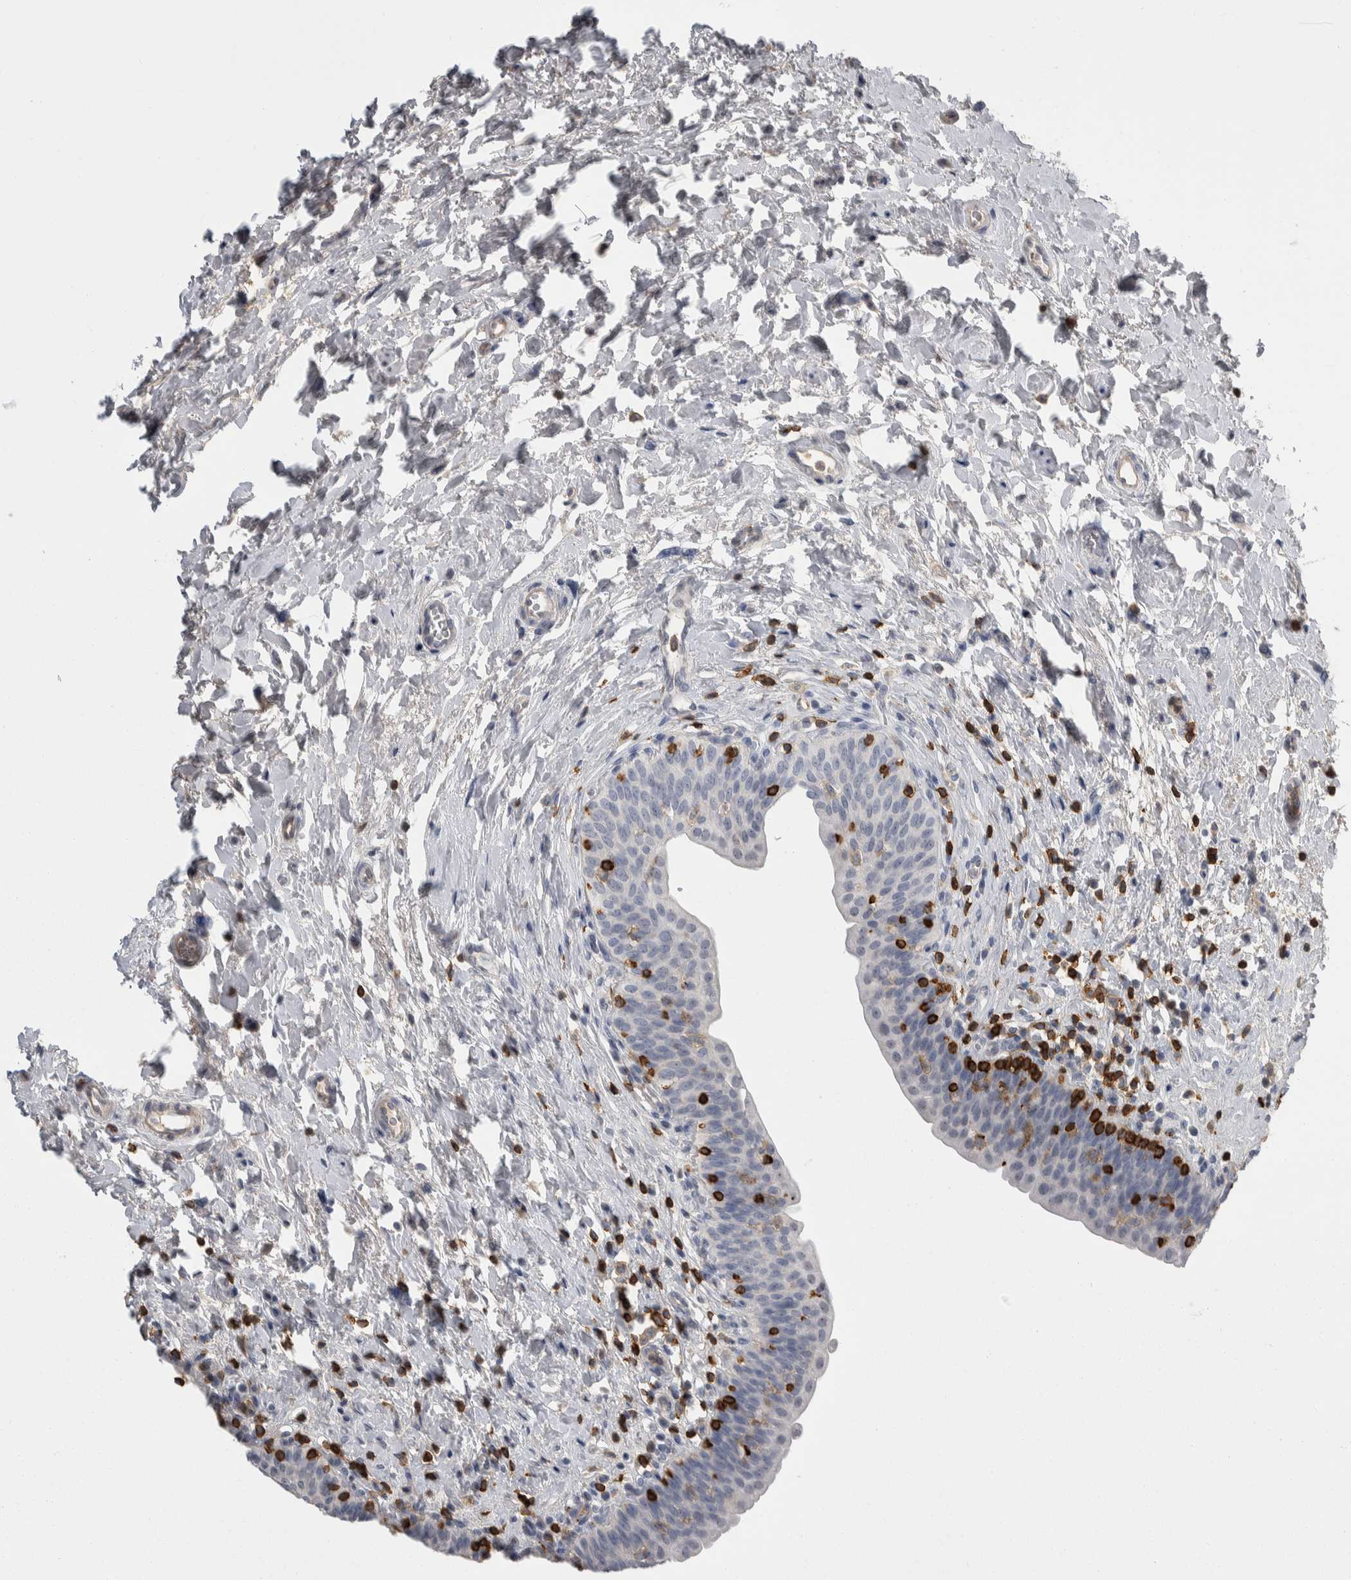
{"staining": {"intensity": "negative", "quantity": "none", "location": "none"}, "tissue": "urinary bladder", "cell_type": "Urothelial cells", "image_type": "normal", "snomed": [{"axis": "morphology", "description": "Normal tissue, NOS"}, {"axis": "topography", "description": "Urinary bladder"}], "caption": "Image shows no significant protein expression in urothelial cells of normal urinary bladder.", "gene": "CEP295NL", "patient": {"sex": "male", "age": 83}}